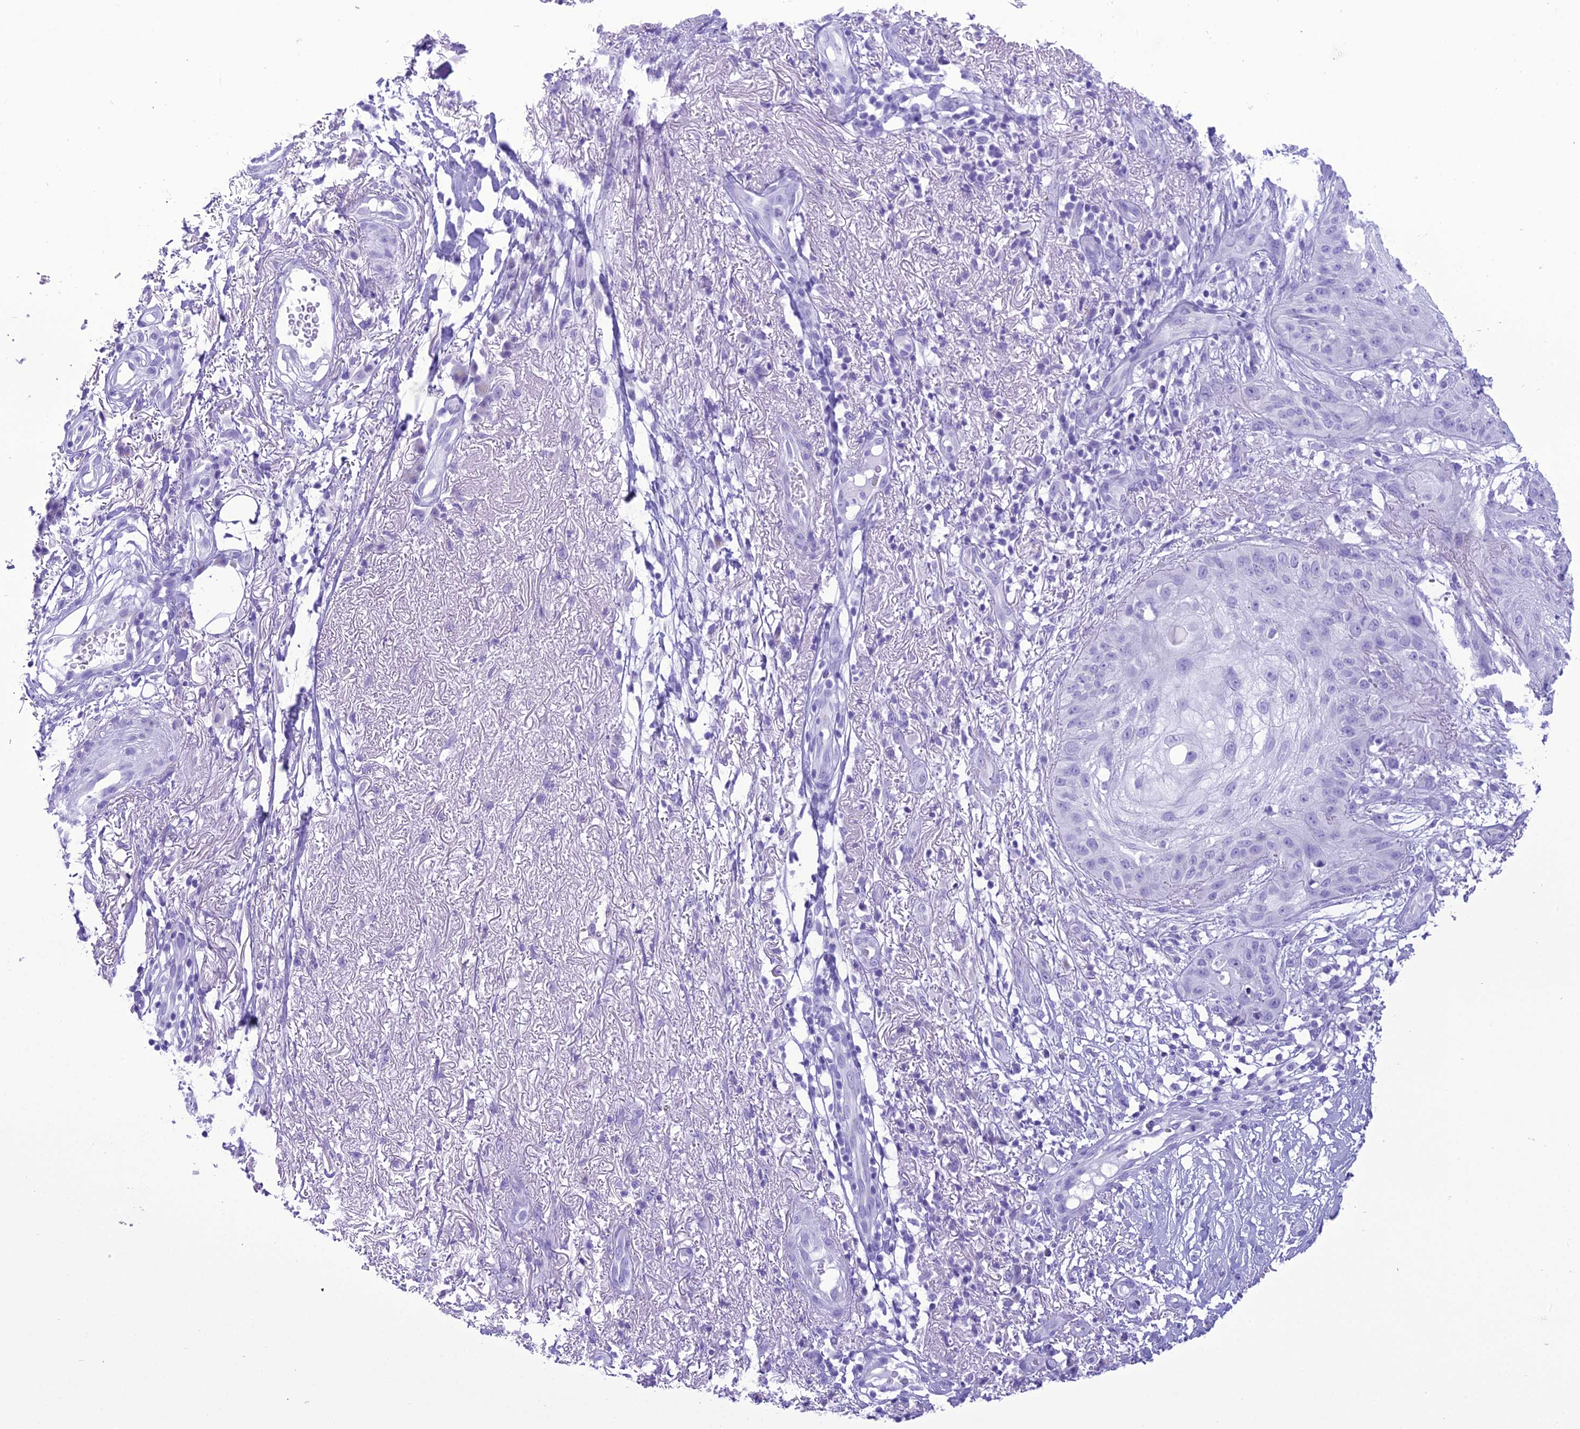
{"staining": {"intensity": "negative", "quantity": "none", "location": "none"}, "tissue": "skin cancer", "cell_type": "Tumor cells", "image_type": "cancer", "snomed": [{"axis": "morphology", "description": "Squamous cell carcinoma, NOS"}, {"axis": "topography", "description": "Skin"}], "caption": "IHC of human skin cancer (squamous cell carcinoma) displays no expression in tumor cells.", "gene": "B9D2", "patient": {"sex": "male", "age": 70}}